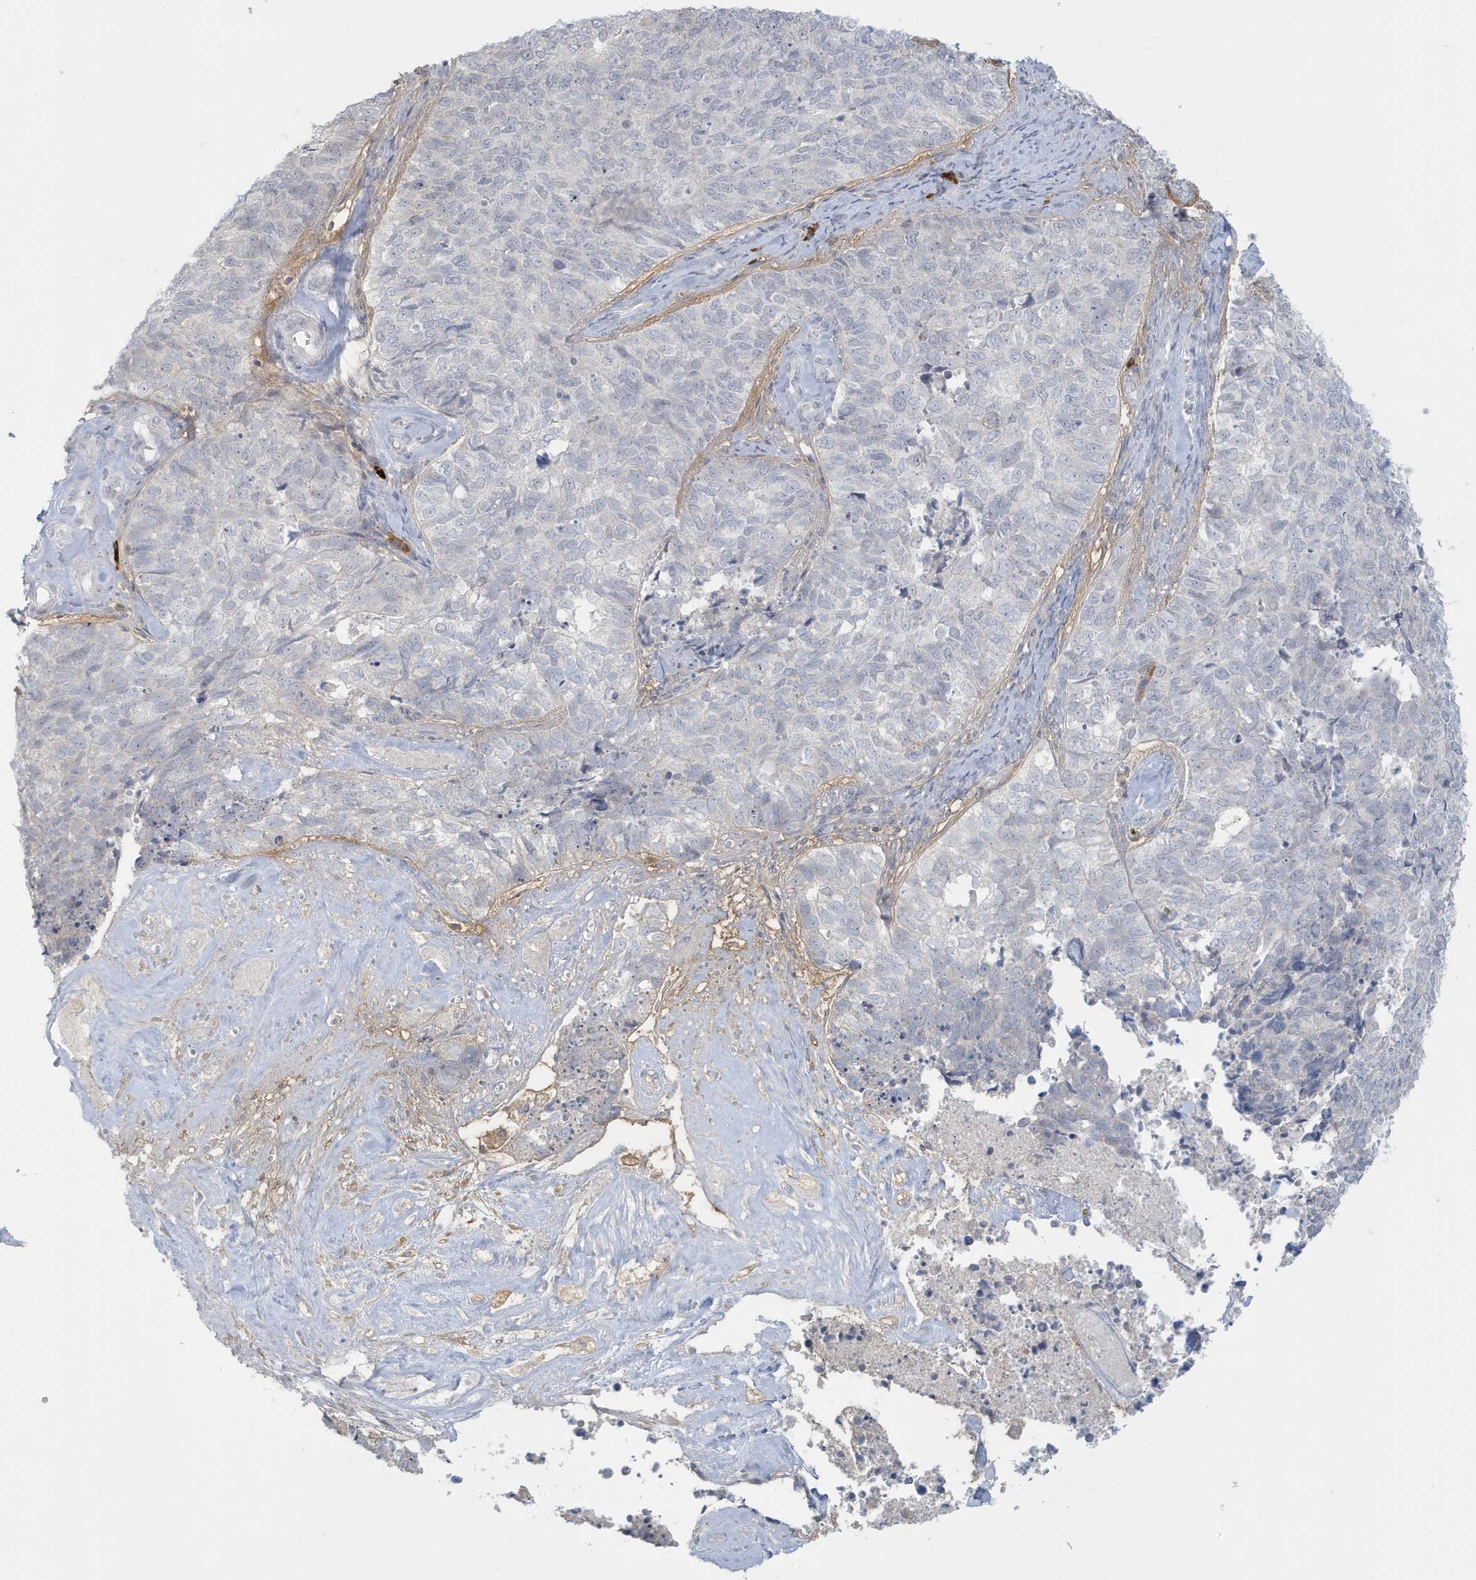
{"staining": {"intensity": "negative", "quantity": "none", "location": "none"}, "tissue": "cervical cancer", "cell_type": "Tumor cells", "image_type": "cancer", "snomed": [{"axis": "morphology", "description": "Squamous cell carcinoma, NOS"}, {"axis": "topography", "description": "Cervix"}], "caption": "High power microscopy photomicrograph of an IHC micrograph of cervical cancer (squamous cell carcinoma), revealing no significant expression in tumor cells.", "gene": "HERC6", "patient": {"sex": "female", "age": 63}}